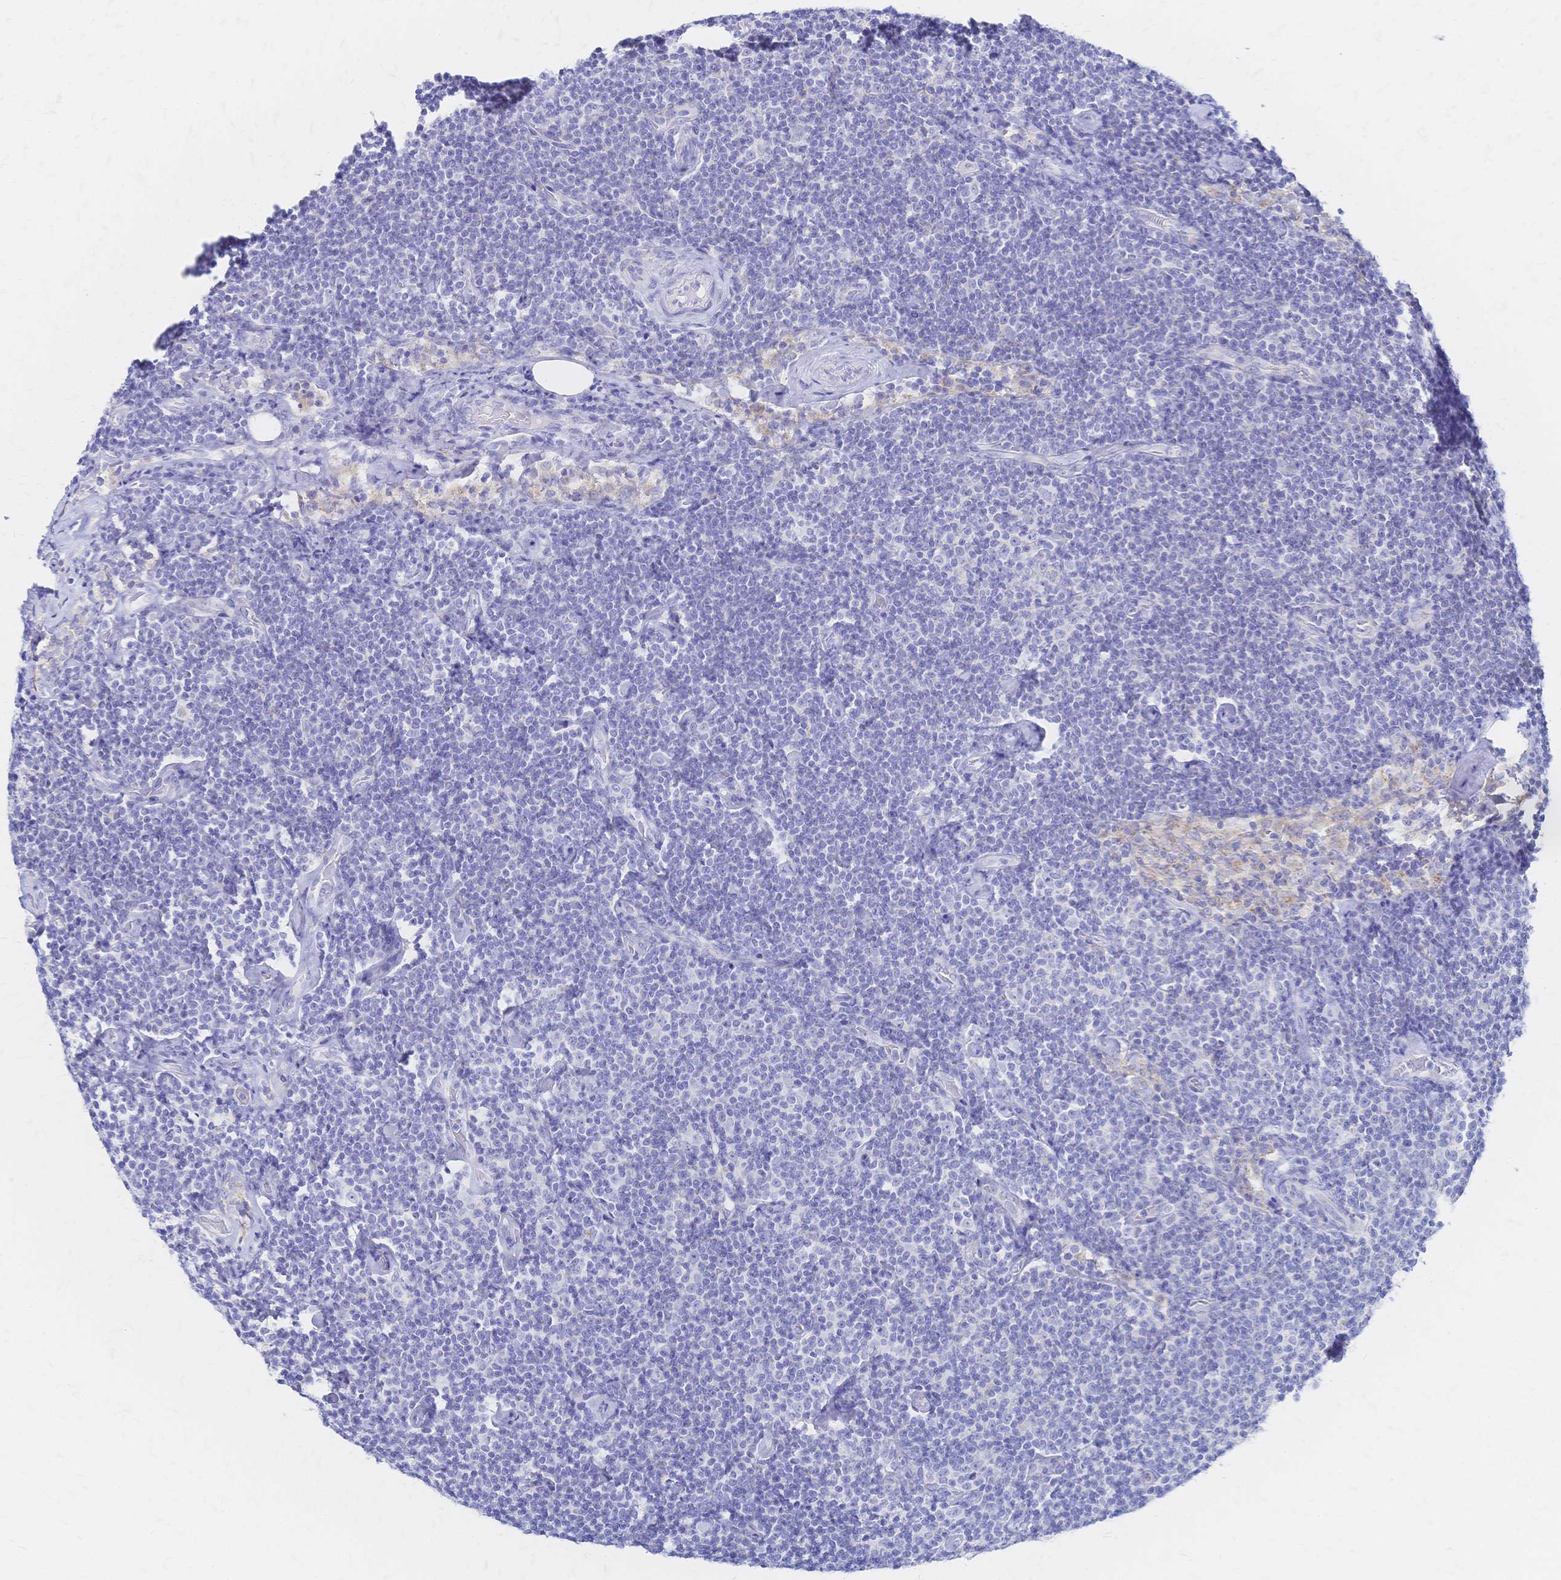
{"staining": {"intensity": "negative", "quantity": "none", "location": "none"}, "tissue": "lymphoma", "cell_type": "Tumor cells", "image_type": "cancer", "snomed": [{"axis": "morphology", "description": "Malignant lymphoma, non-Hodgkin's type, Low grade"}, {"axis": "topography", "description": "Lymph node"}], "caption": "Tumor cells are negative for brown protein staining in lymphoma.", "gene": "SLC5A1", "patient": {"sex": "male", "age": 81}}